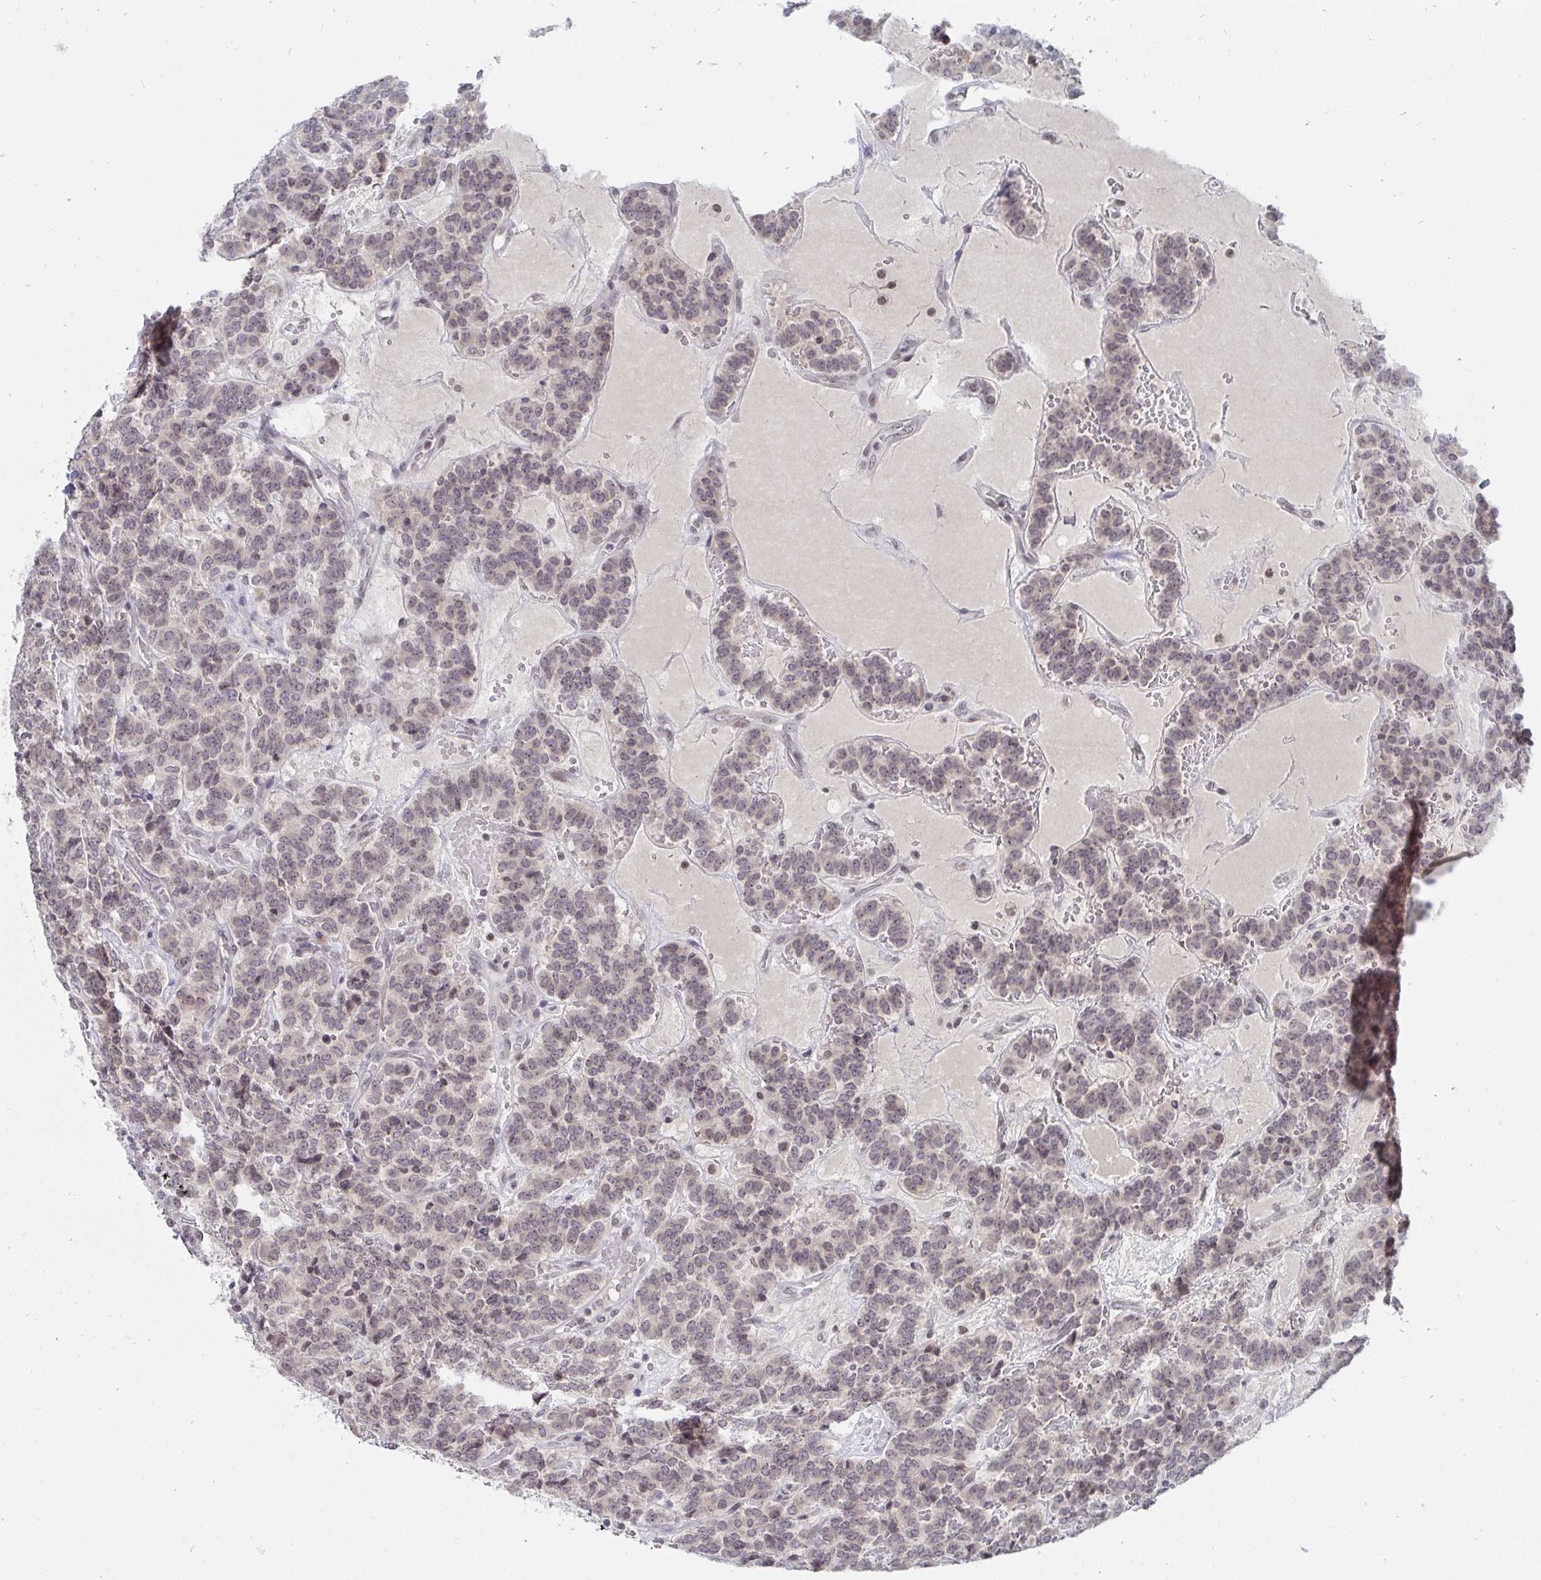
{"staining": {"intensity": "weak", "quantity": "25%-75%", "location": "nuclear"}, "tissue": "carcinoid", "cell_type": "Tumor cells", "image_type": "cancer", "snomed": [{"axis": "morphology", "description": "Carcinoid, malignant, NOS"}, {"axis": "topography", "description": "Pancreas"}], "caption": "Immunohistochemistry staining of carcinoid, which shows low levels of weak nuclear positivity in about 25%-75% of tumor cells indicating weak nuclear protein positivity. The staining was performed using DAB (3,3'-diaminobenzidine) (brown) for protein detection and nuclei were counterstained in hematoxylin (blue).", "gene": "TRIP12", "patient": {"sex": "male", "age": 36}}